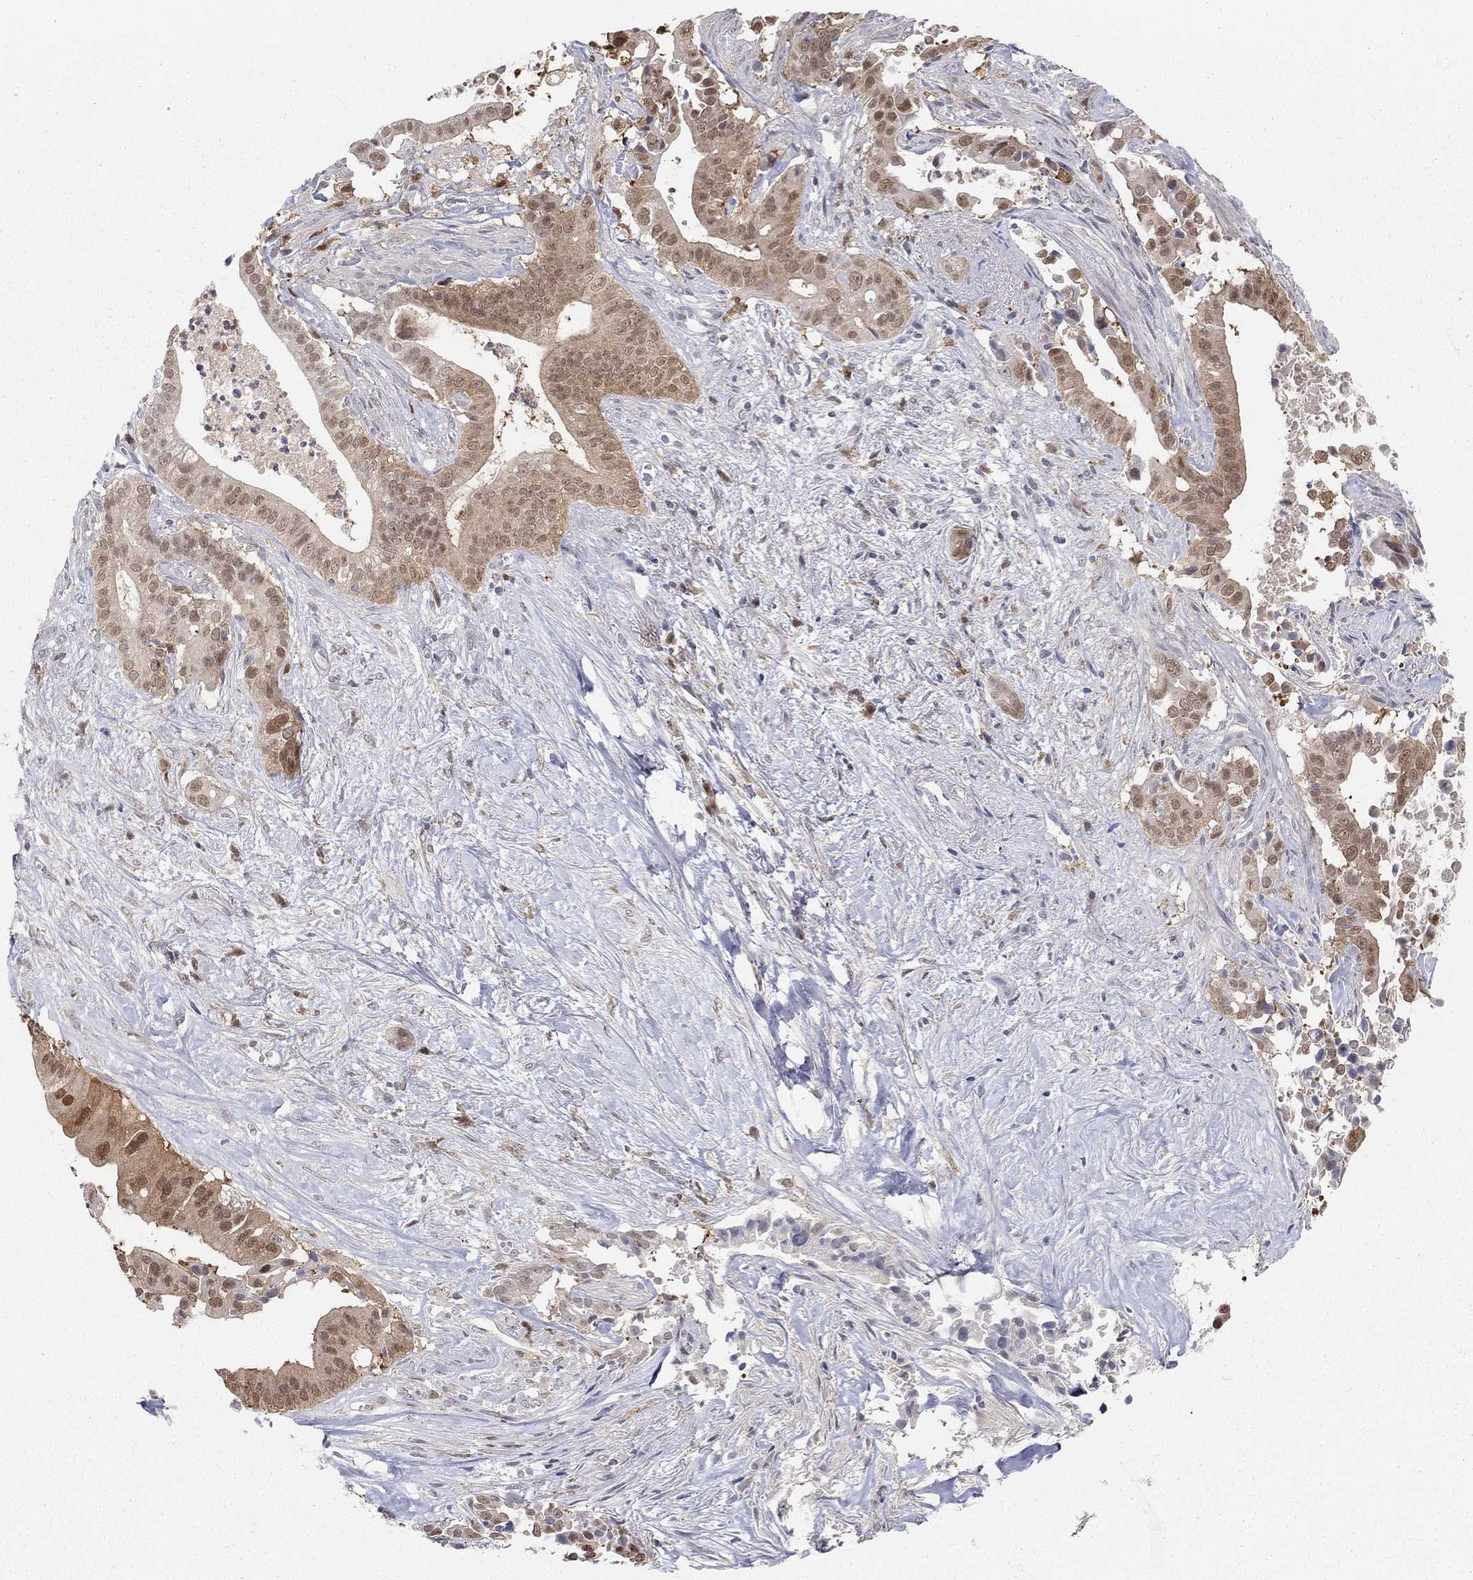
{"staining": {"intensity": "moderate", "quantity": "25%-75%", "location": "cytoplasmic/membranous,nuclear"}, "tissue": "pancreatic cancer", "cell_type": "Tumor cells", "image_type": "cancer", "snomed": [{"axis": "morphology", "description": "Adenocarcinoma, NOS"}, {"axis": "topography", "description": "Pancreas"}], "caption": "Protein expression analysis of human adenocarcinoma (pancreatic) reveals moderate cytoplasmic/membranous and nuclear positivity in approximately 25%-75% of tumor cells.", "gene": "PDXK", "patient": {"sex": "male", "age": 61}}